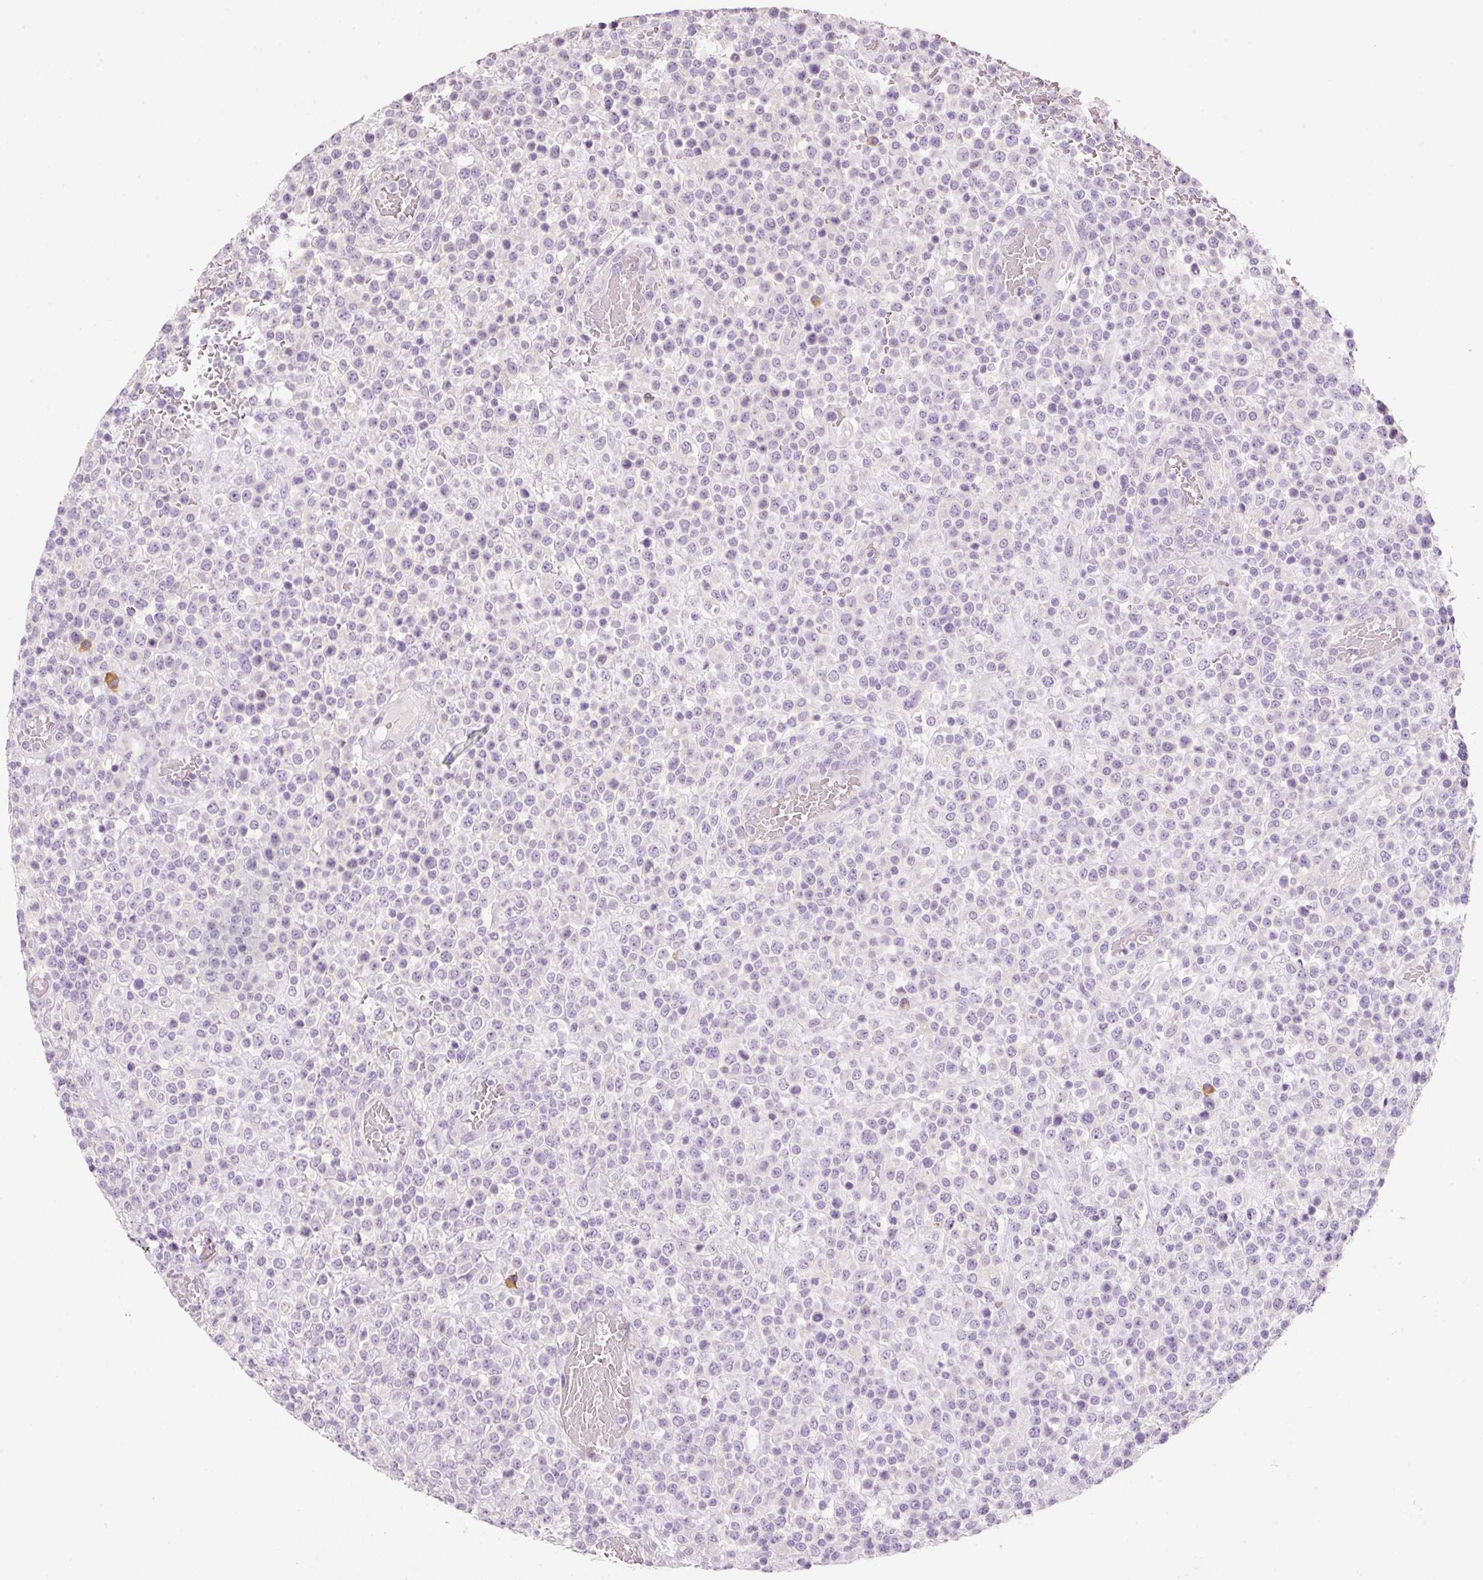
{"staining": {"intensity": "negative", "quantity": "none", "location": "none"}, "tissue": "lymphoma", "cell_type": "Tumor cells", "image_type": "cancer", "snomed": [{"axis": "morphology", "description": "Malignant lymphoma, non-Hodgkin's type, High grade"}, {"axis": "topography", "description": "Colon"}], "caption": "The micrograph demonstrates no staining of tumor cells in malignant lymphoma, non-Hodgkin's type (high-grade).", "gene": "TENT5C", "patient": {"sex": "female", "age": 53}}